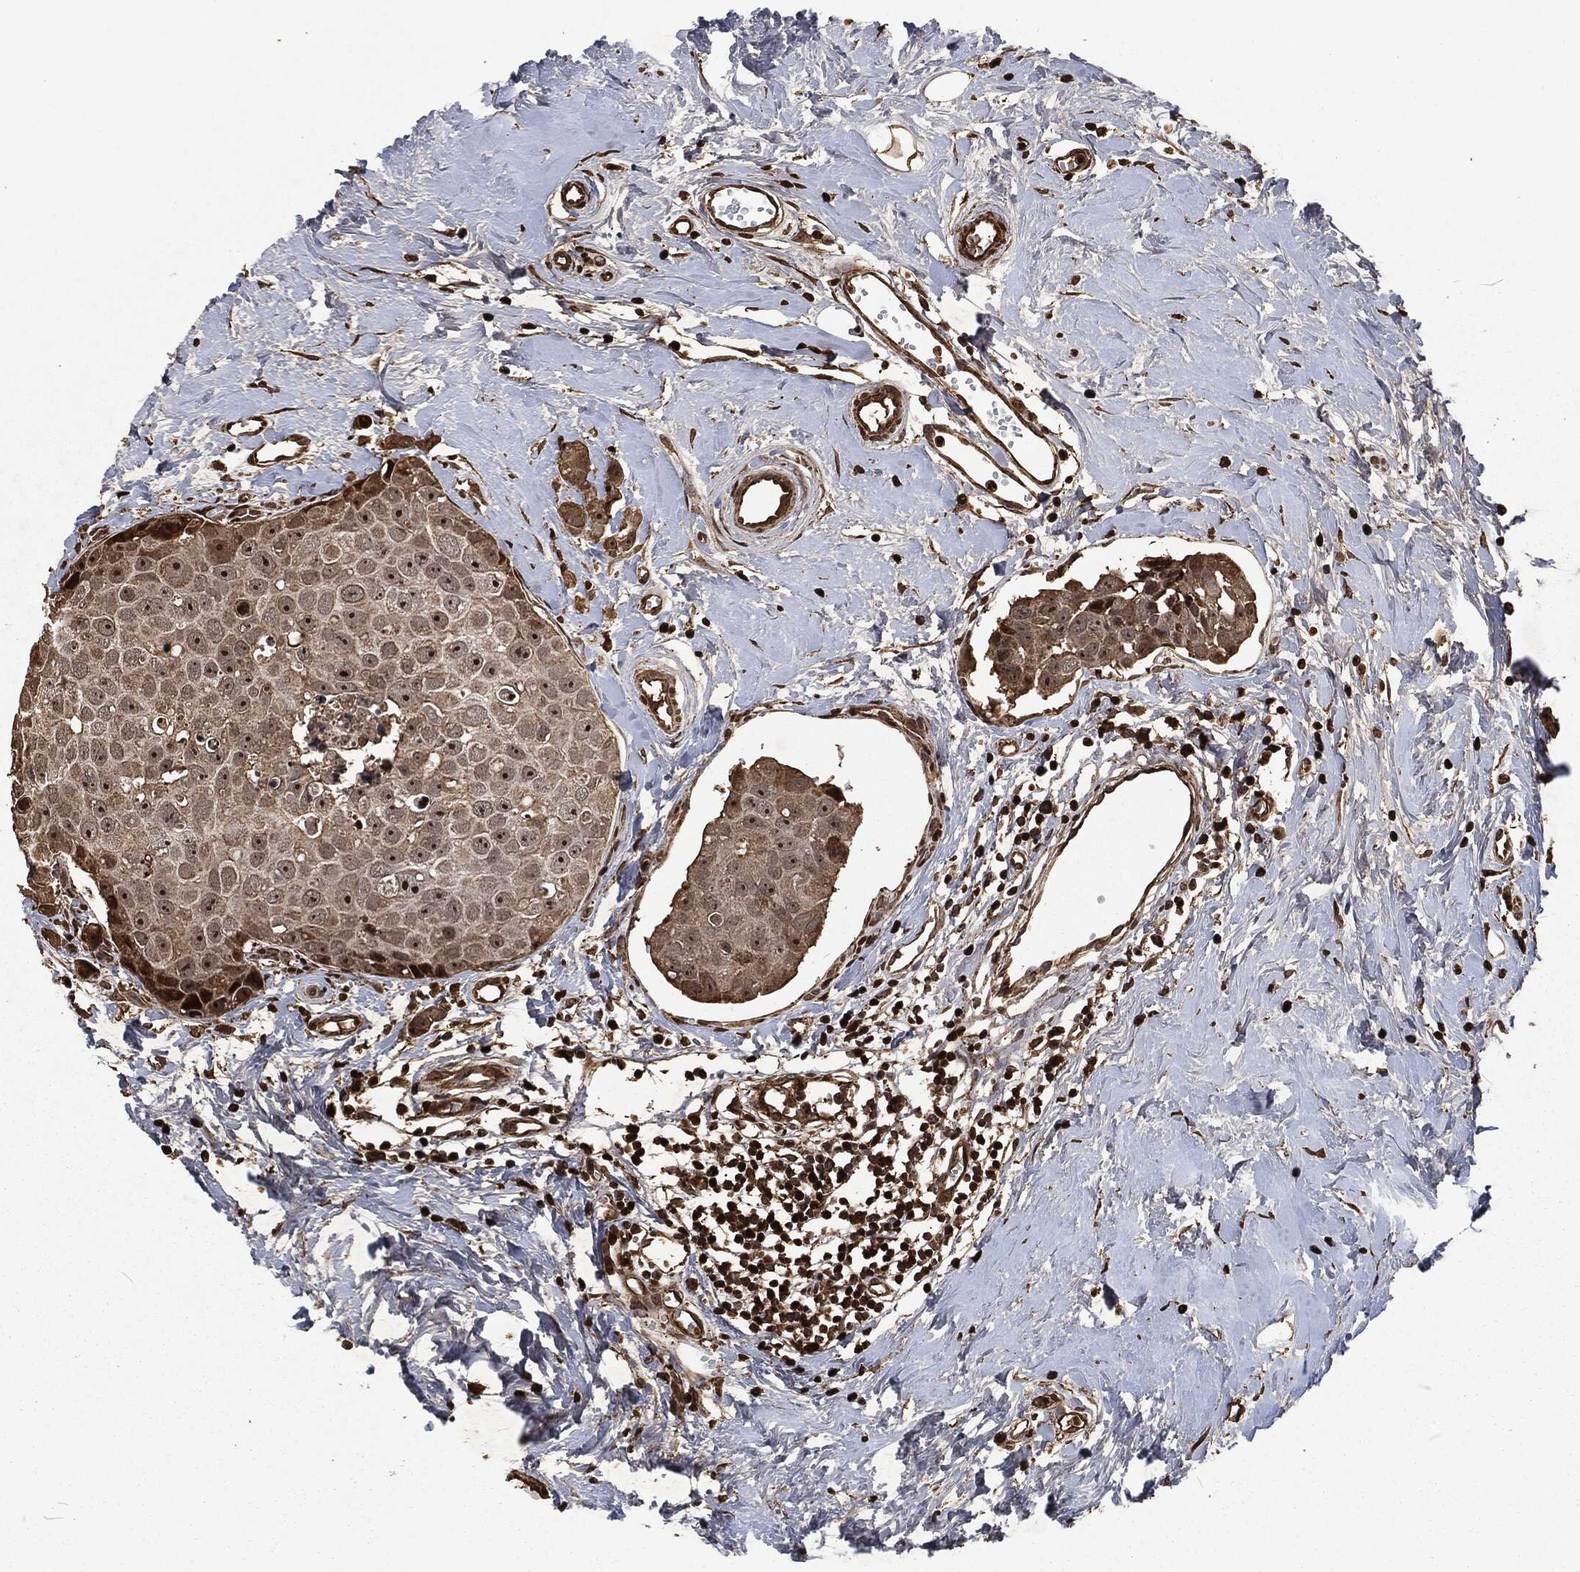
{"staining": {"intensity": "strong", "quantity": "<25%", "location": "nuclear"}, "tissue": "breast cancer", "cell_type": "Tumor cells", "image_type": "cancer", "snomed": [{"axis": "morphology", "description": "Duct carcinoma"}, {"axis": "topography", "description": "Breast"}], "caption": "There is medium levels of strong nuclear staining in tumor cells of invasive ductal carcinoma (breast), as demonstrated by immunohistochemical staining (brown color).", "gene": "SNAI1", "patient": {"sex": "female", "age": 35}}